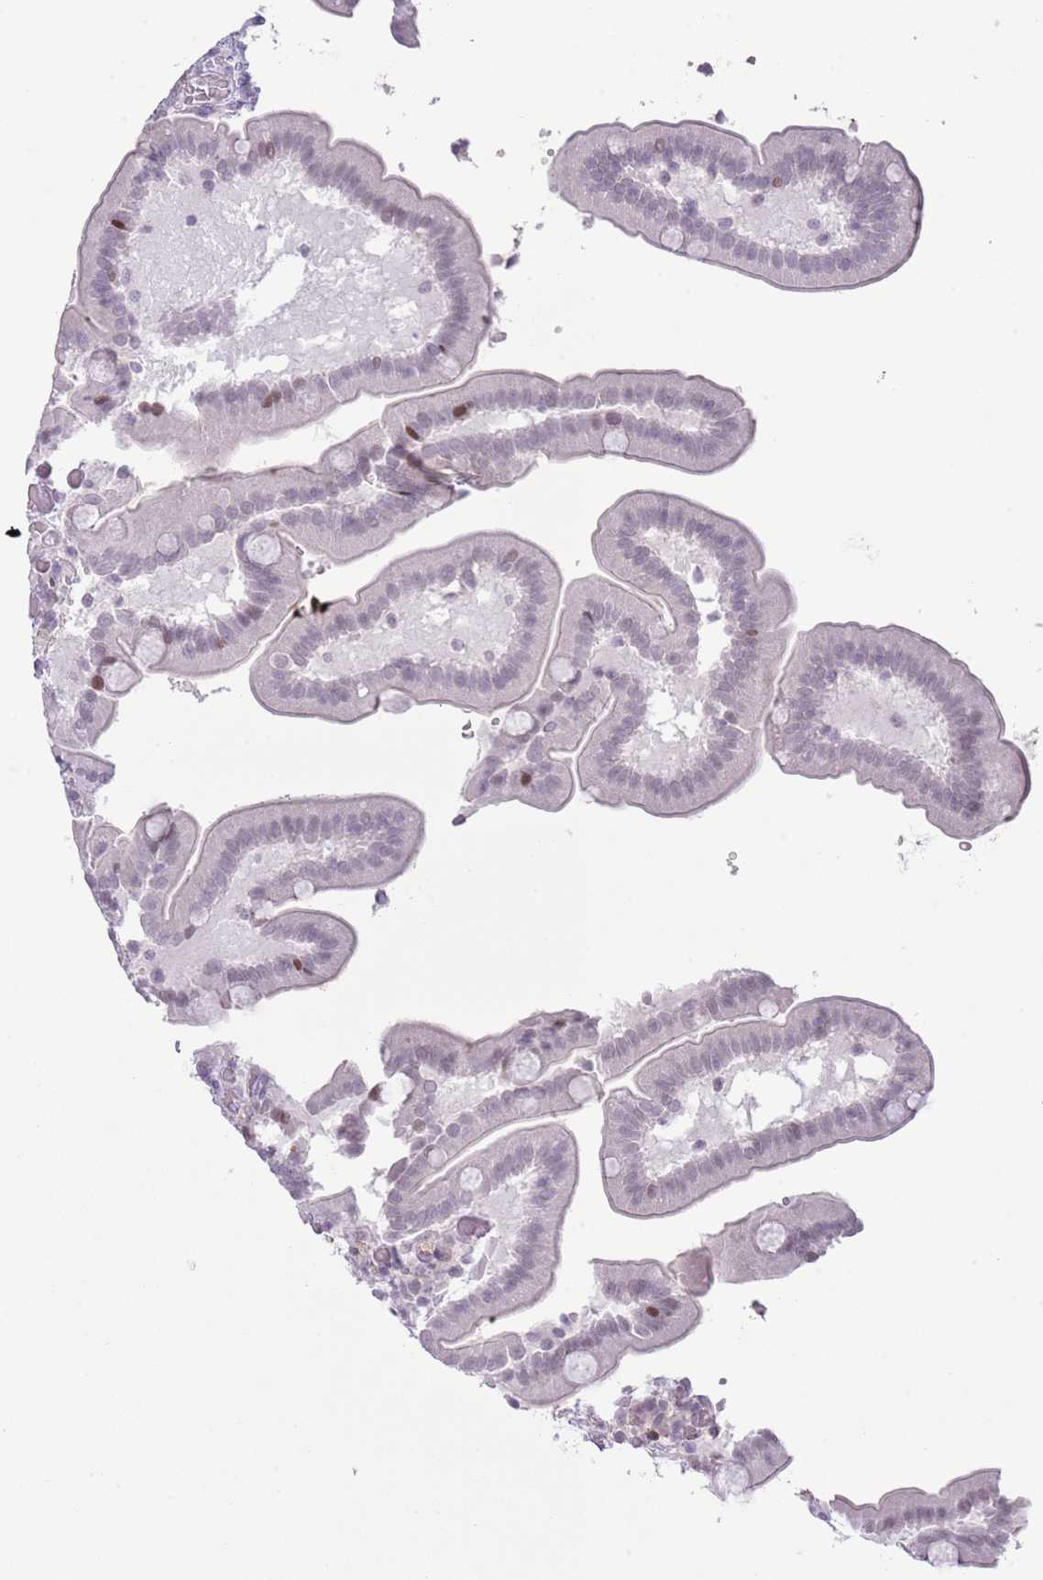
{"staining": {"intensity": "strong", "quantity": "<25%", "location": "nuclear"}, "tissue": "duodenum", "cell_type": "Glandular cells", "image_type": "normal", "snomed": [{"axis": "morphology", "description": "Normal tissue, NOS"}, {"axis": "topography", "description": "Duodenum"}], "caption": "Protein analysis of benign duodenum exhibits strong nuclear positivity in about <25% of glandular cells.", "gene": "MFSD10", "patient": {"sex": "female", "age": 62}}